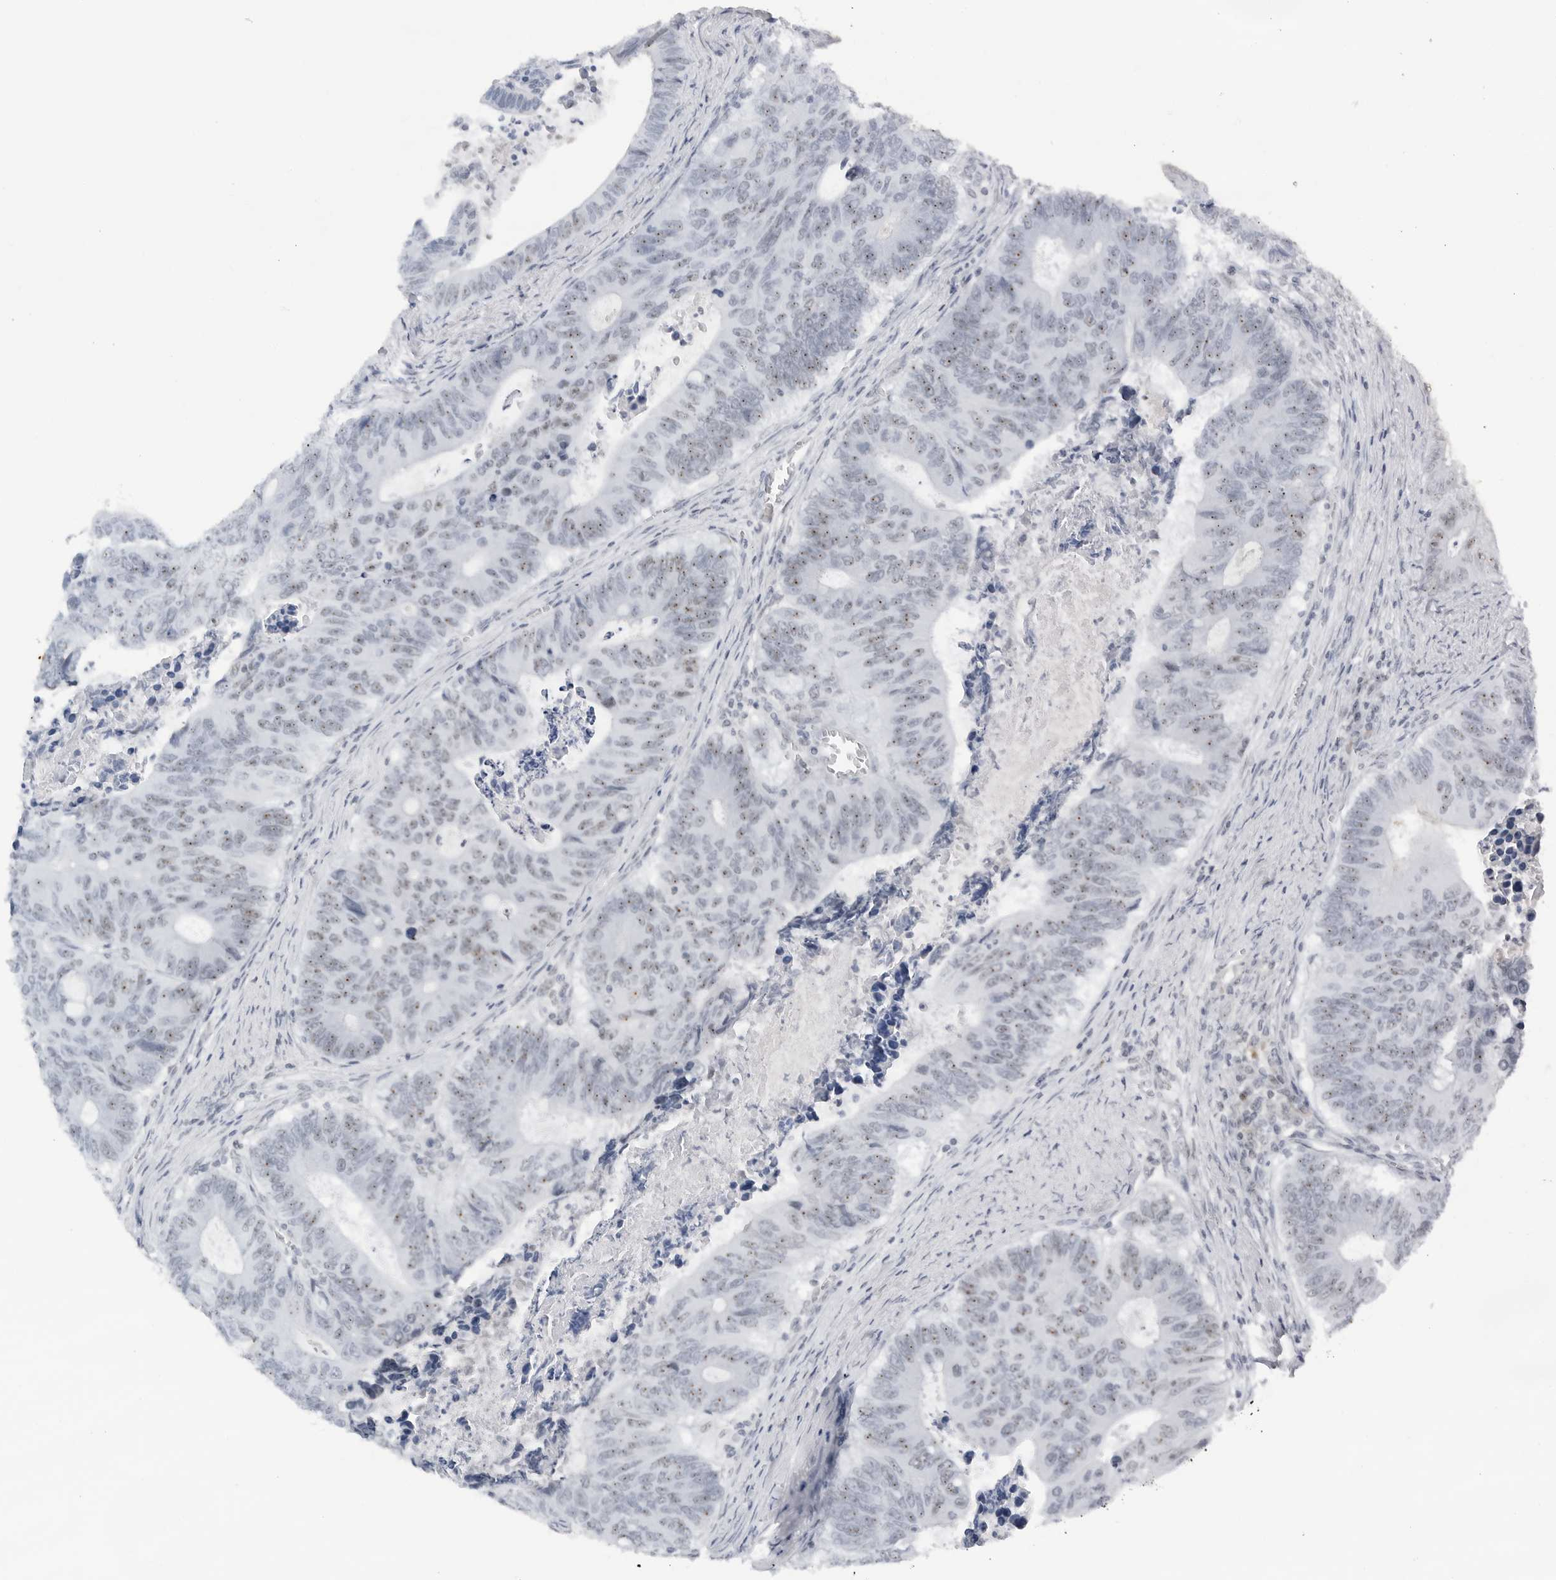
{"staining": {"intensity": "weak", "quantity": "25%-75%", "location": "nuclear"}, "tissue": "colorectal cancer", "cell_type": "Tumor cells", "image_type": "cancer", "snomed": [{"axis": "morphology", "description": "Adenocarcinoma, NOS"}, {"axis": "topography", "description": "Colon"}], "caption": "A histopathology image of human colorectal adenocarcinoma stained for a protein displays weak nuclear brown staining in tumor cells. The staining was performed using DAB to visualize the protein expression in brown, while the nuclei were stained in blue with hematoxylin (Magnification: 20x).", "gene": "WRAP53", "patient": {"sex": "male", "age": 87}}